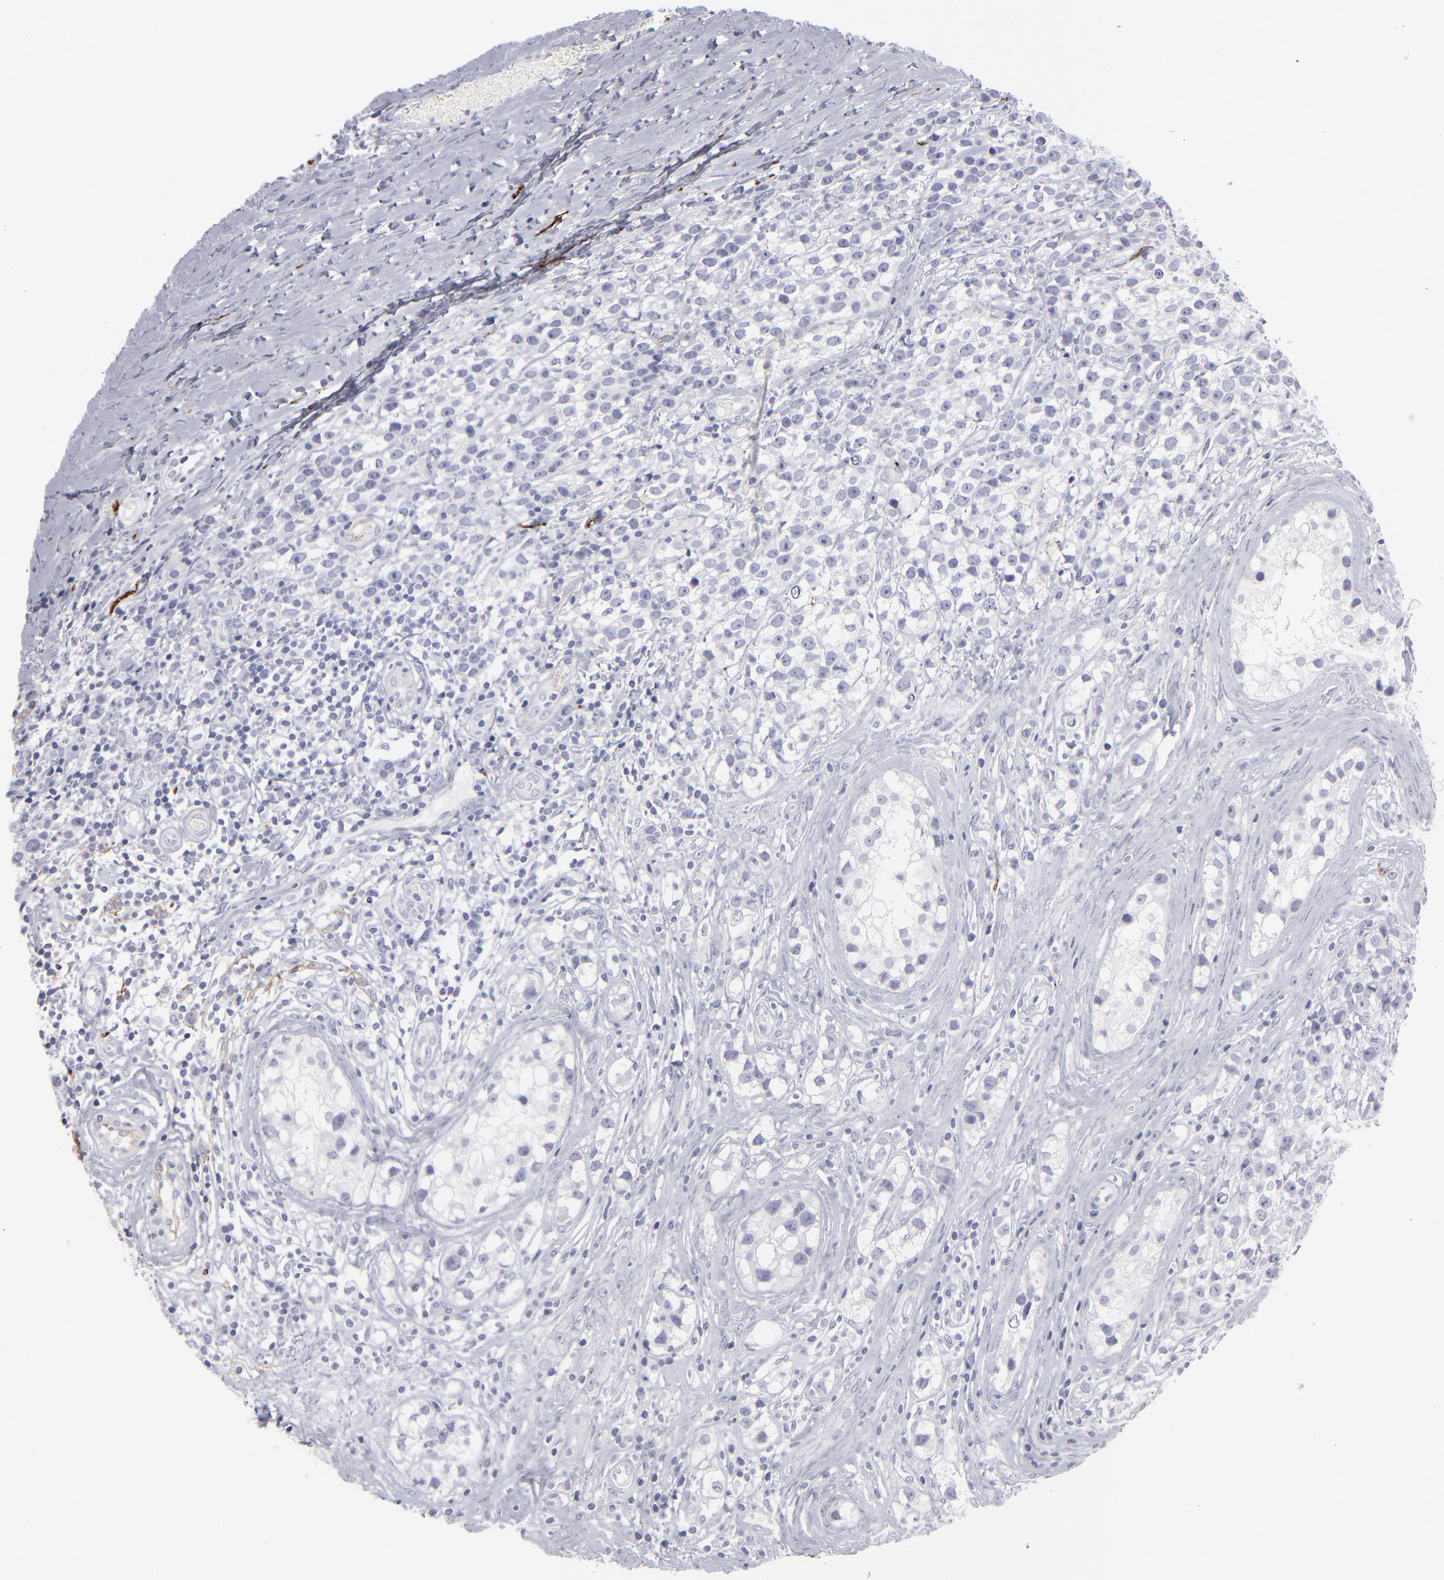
{"staining": {"intensity": "negative", "quantity": "none", "location": "none"}, "tissue": "testis cancer", "cell_type": "Tumor cells", "image_type": "cancer", "snomed": [{"axis": "morphology", "description": "Seminoma, NOS"}, {"axis": "topography", "description": "Testis"}], "caption": "Human testis cancer (seminoma) stained for a protein using immunohistochemistry demonstrates no expression in tumor cells.", "gene": "CADM3", "patient": {"sex": "male", "age": 25}}